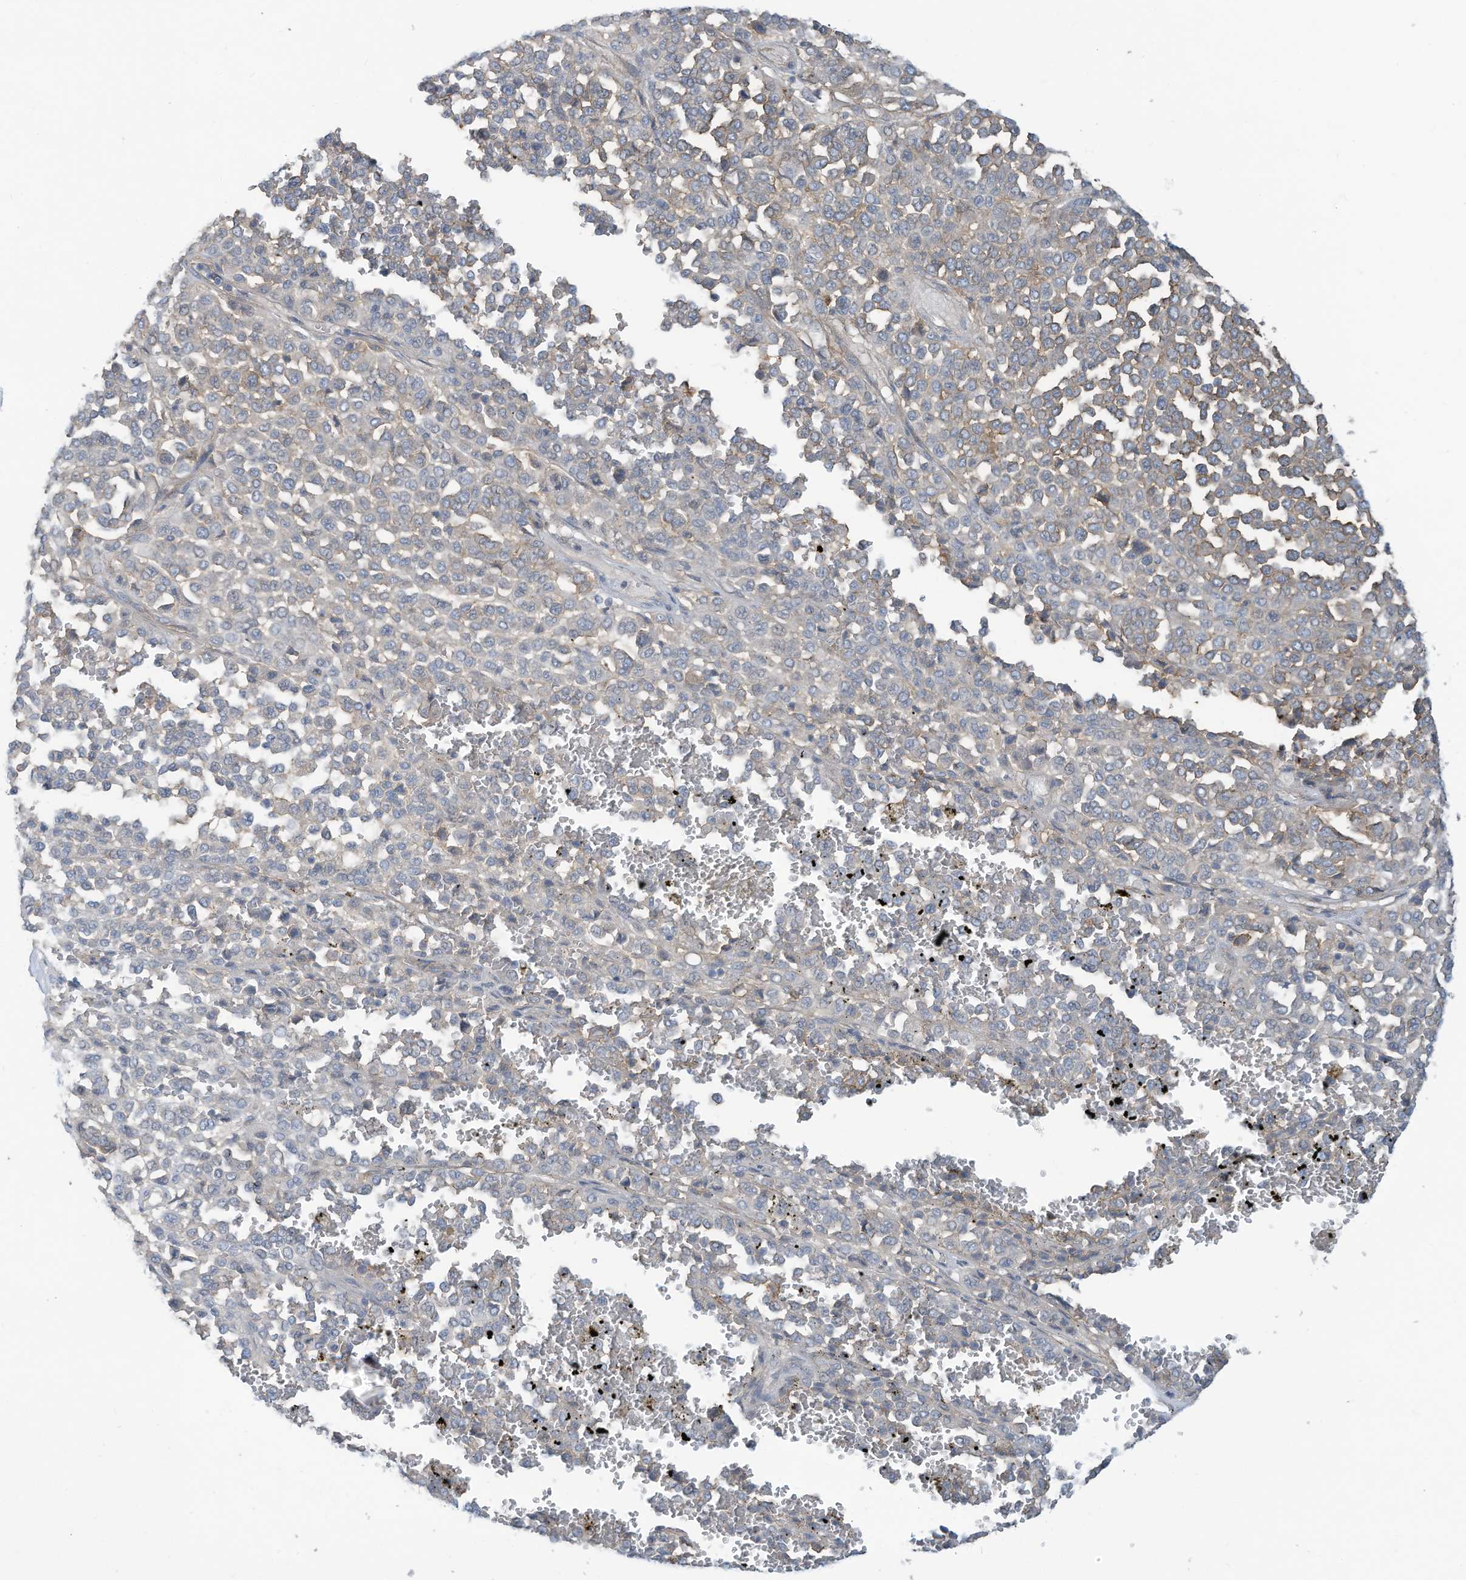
{"staining": {"intensity": "negative", "quantity": "none", "location": "none"}, "tissue": "melanoma", "cell_type": "Tumor cells", "image_type": "cancer", "snomed": [{"axis": "morphology", "description": "Malignant melanoma, Metastatic site"}, {"axis": "topography", "description": "Pancreas"}], "caption": "DAB immunohistochemical staining of malignant melanoma (metastatic site) demonstrates no significant expression in tumor cells.", "gene": "SLC1A5", "patient": {"sex": "female", "age": 30}}